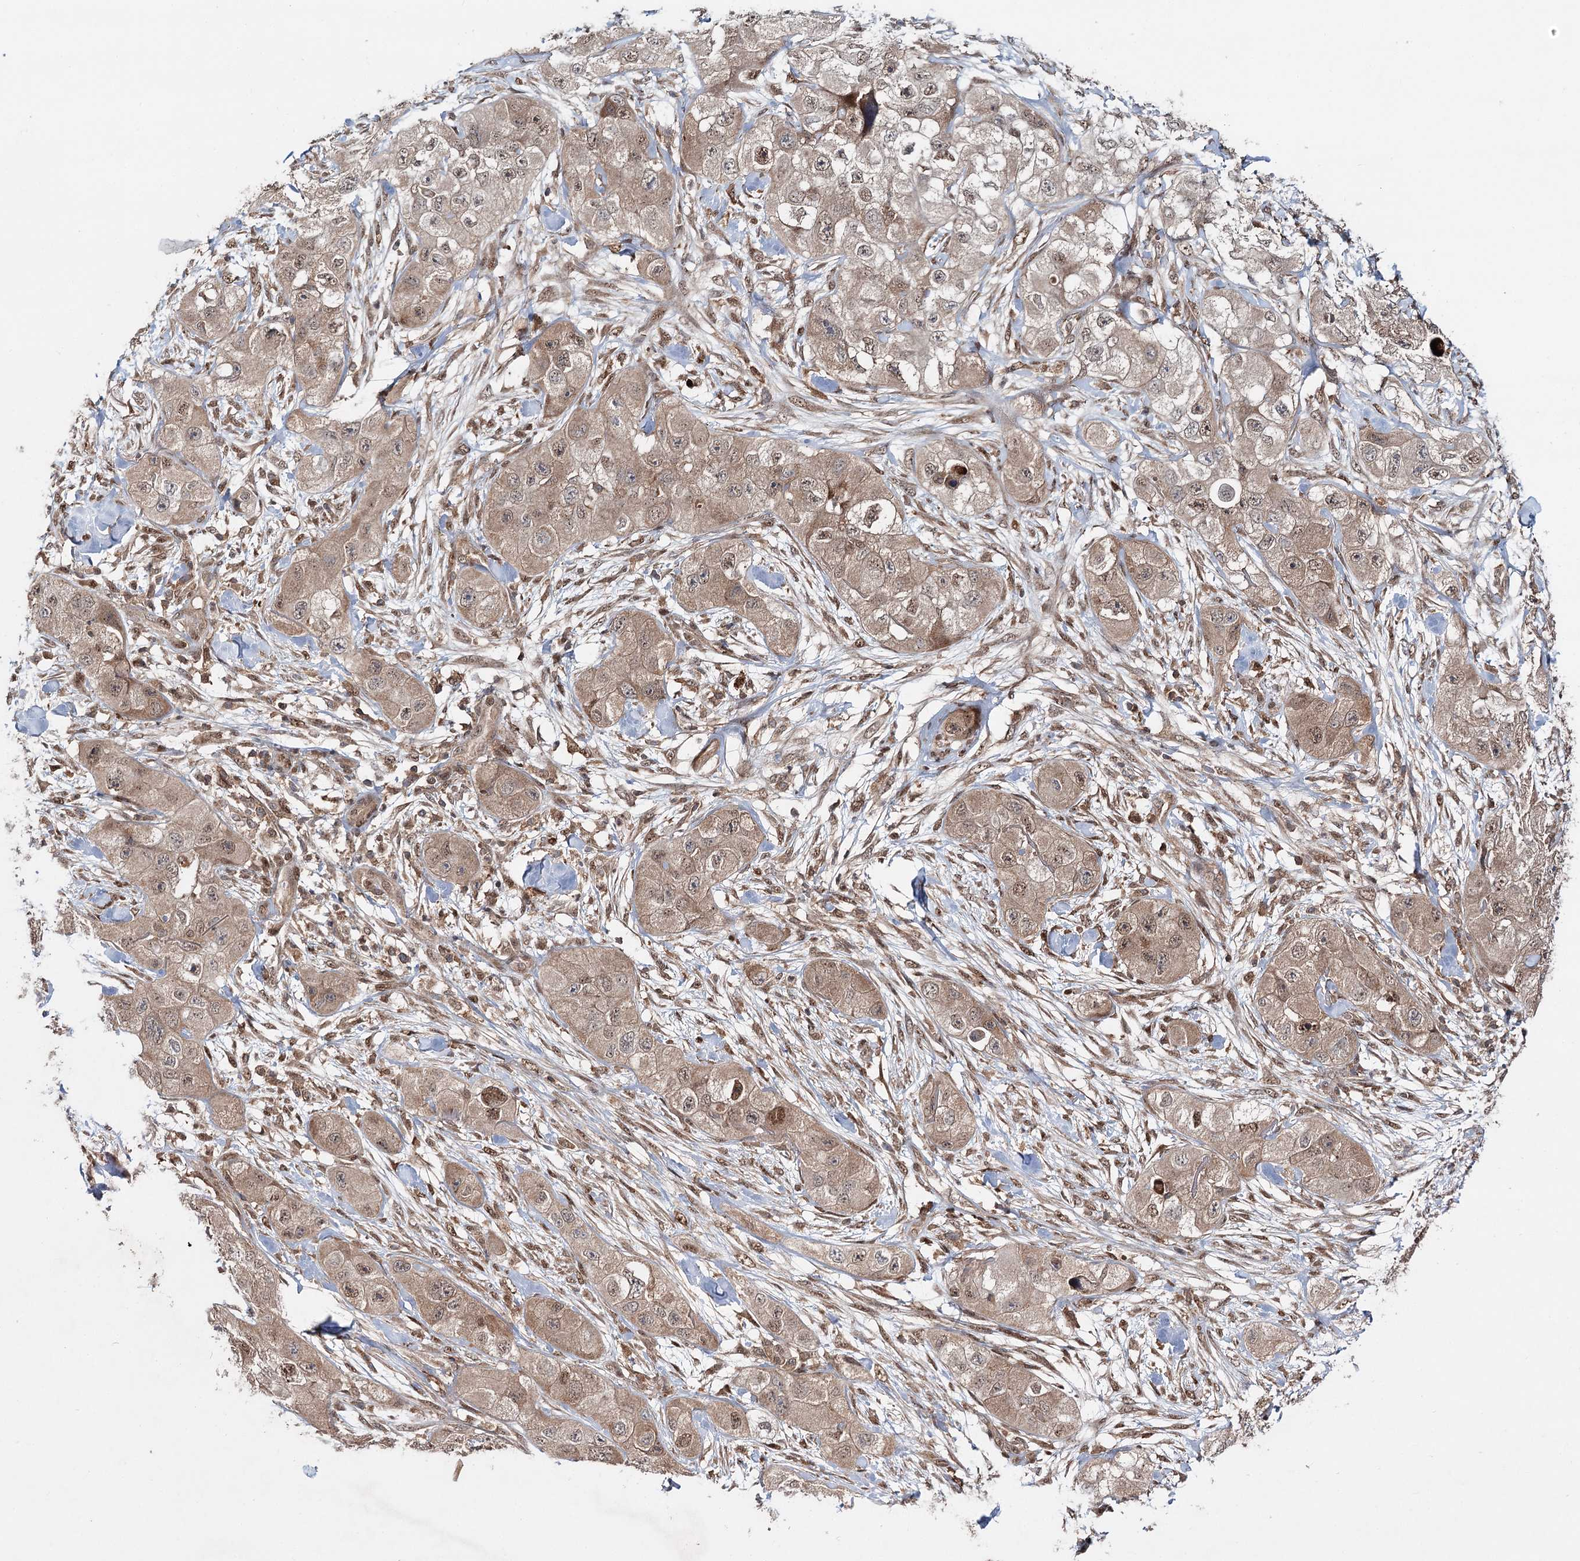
{"staining": {"intensity": "moderate", "quantity": ">75%", "location": "cytoplasmic/membranous,nuclear"}, "tissue": "skin cancer", "cell_type": "Tumor cells", "image_type": "cancer", "snomed": [{"axis": "morphology", "description": "Squamous cell carcinoma, NOS"}, {"axis": "topography", "description": "Skin"}, {"axis": "topography", "description": "Subcutis"}], "caption": "A high-resolution histopathology image shows immunohistochemistry (IHC) staining of skin cancer (squamous cell carcinoma), which reveals moderate cytoplasmic/membranous and nuclear positivity in approximately >75% of tumor cells. (DAB IHC with brightfield microscopy, high magnification).", "gene": "C12orf4", "patient": {"sex": "male", "age": 73}}